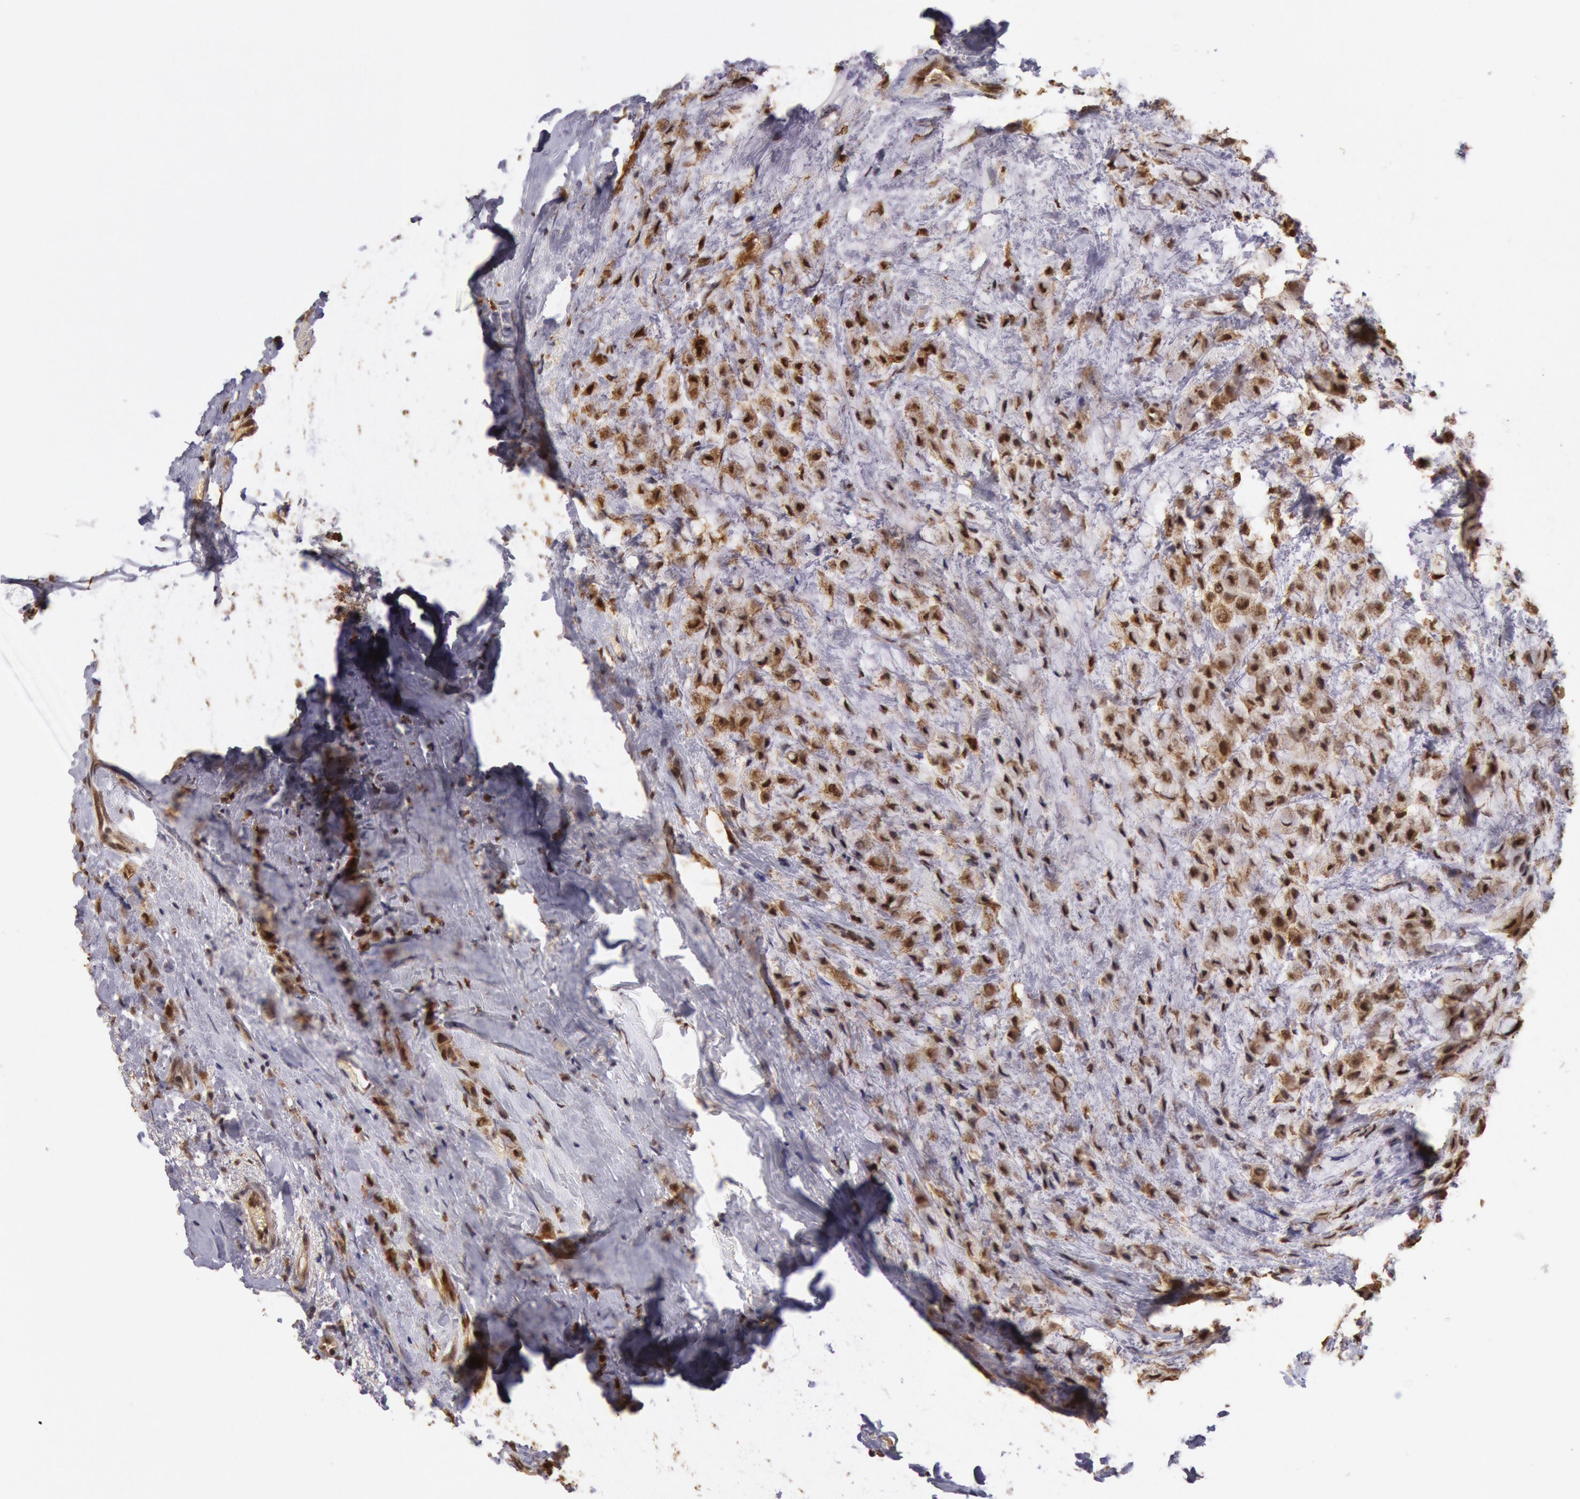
{"staining": {"intensity": "moderate", "quantity": ">75%", "location": "nuclear"}, "tissue": "breast cancer", "cell_type": "Tumor cells", "image_type": "cancer", "snomed": [{"axis": "morphology", "description": "Lobular carcinoma"}, {"axis": "topography", "description": "Breast"}], "caption": "Human breast lobular carcinoma stained with a protein marker demonstrates moderate staining in tumor cells.", "gene": "LIG4", "patient": {"sex": "female", "age": 85}}